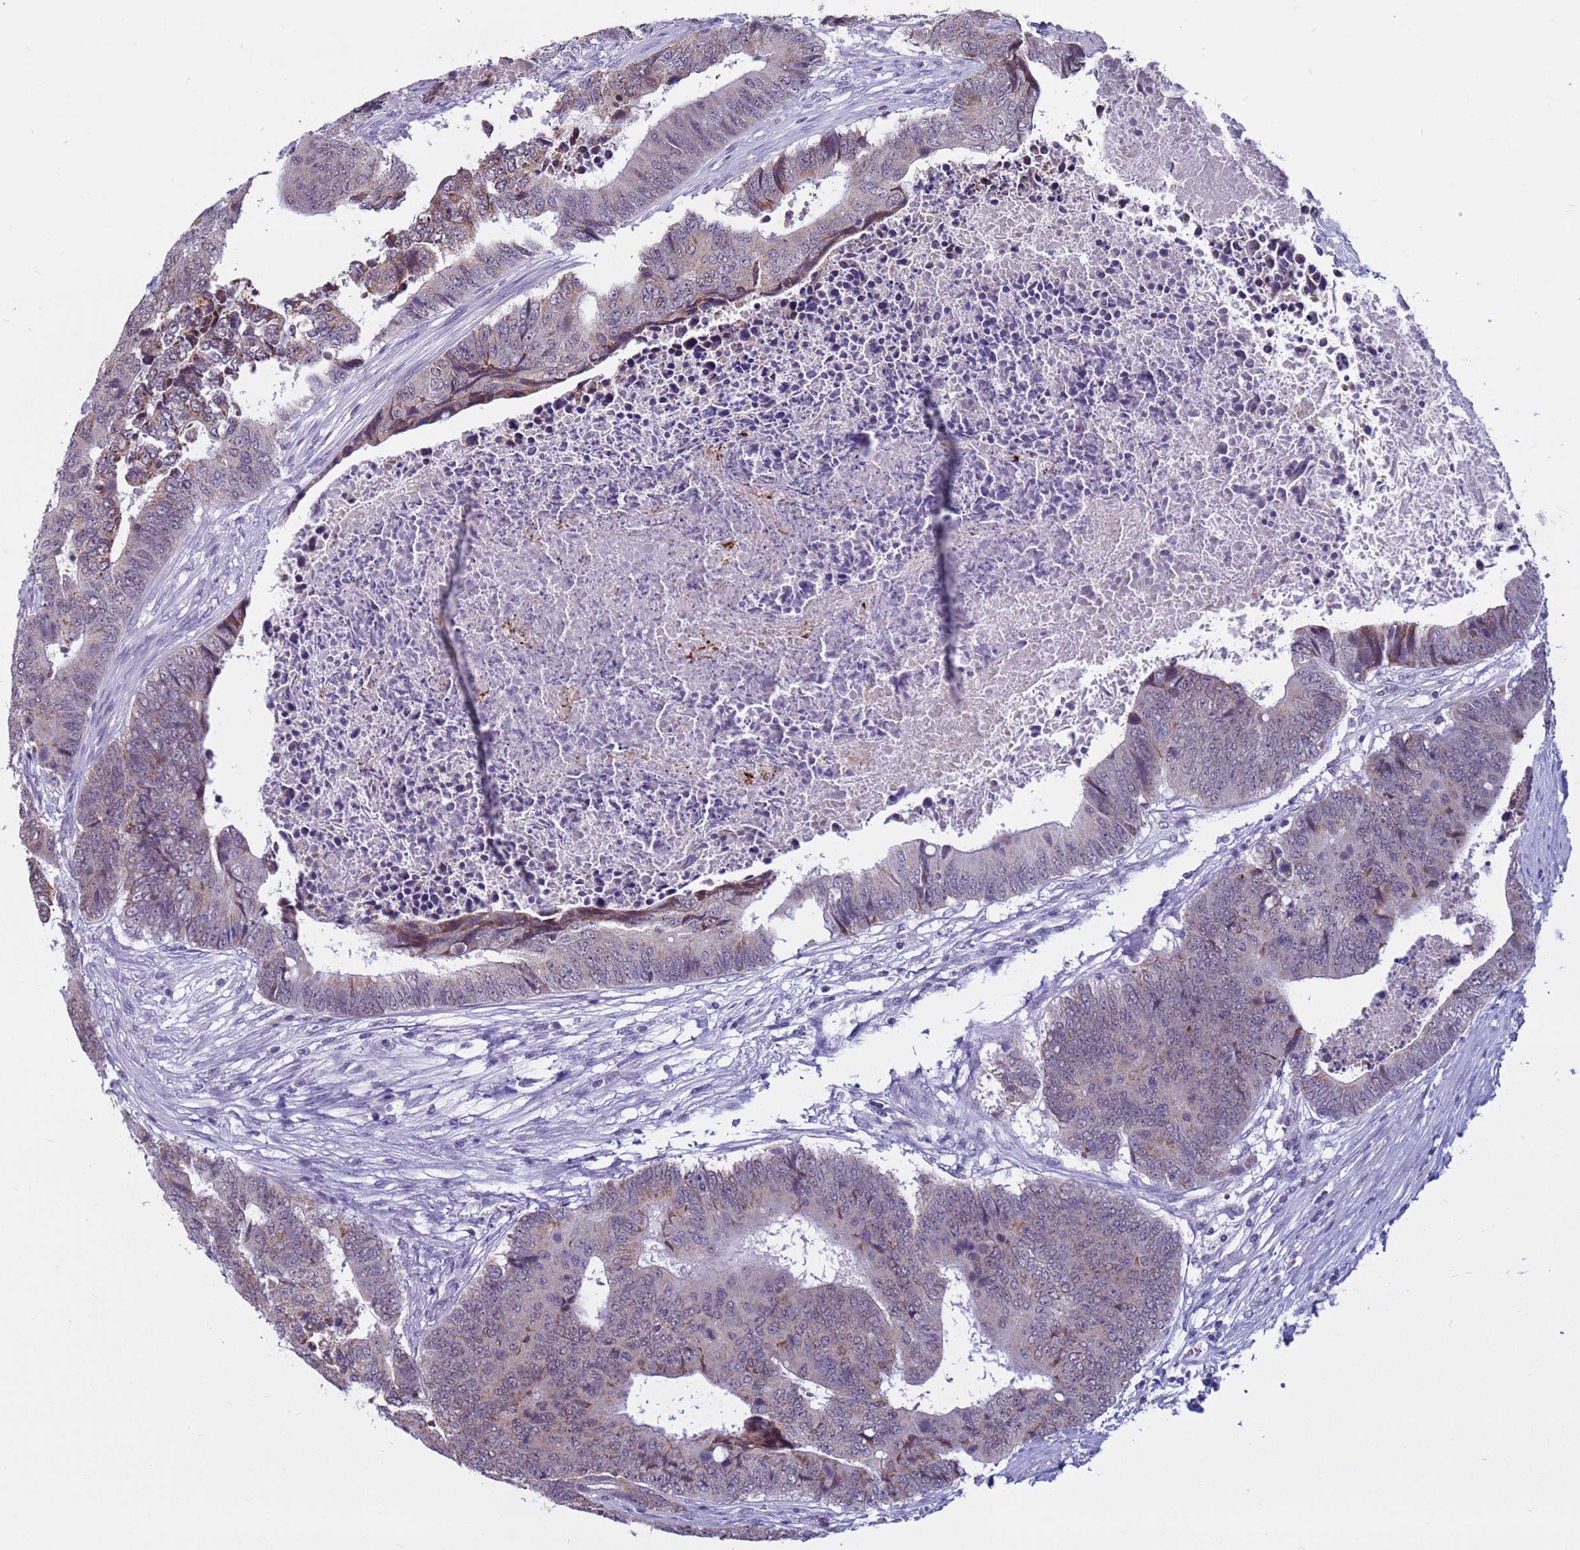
{"staining": {"intensity": "weak", "quantity": "25%-75%", "location": "cytoplasmic/membranous"}, "tissue": "colorectal cancer", "cell_type": "Tumor cells", "image_type": "cancer", "snomed": [{"axis": "morphology", "description": "Adenocarcinoma, NOS"}, {"axis": "topography", "description": "Rectum"}], "caption": "Tumor cells reveal weak cytoplasmic/membranous positivity in about 25%-75% of cells in adenocarcinoma (colorectal). Using DAB (3,3'-diaminobenzidine) (brown) and hematoxylin (blue) stains, captured at high magnification using brightfield microscopy.", "gene": "CDK2AP2", "patient": {"sex": "male", "age": 84}}